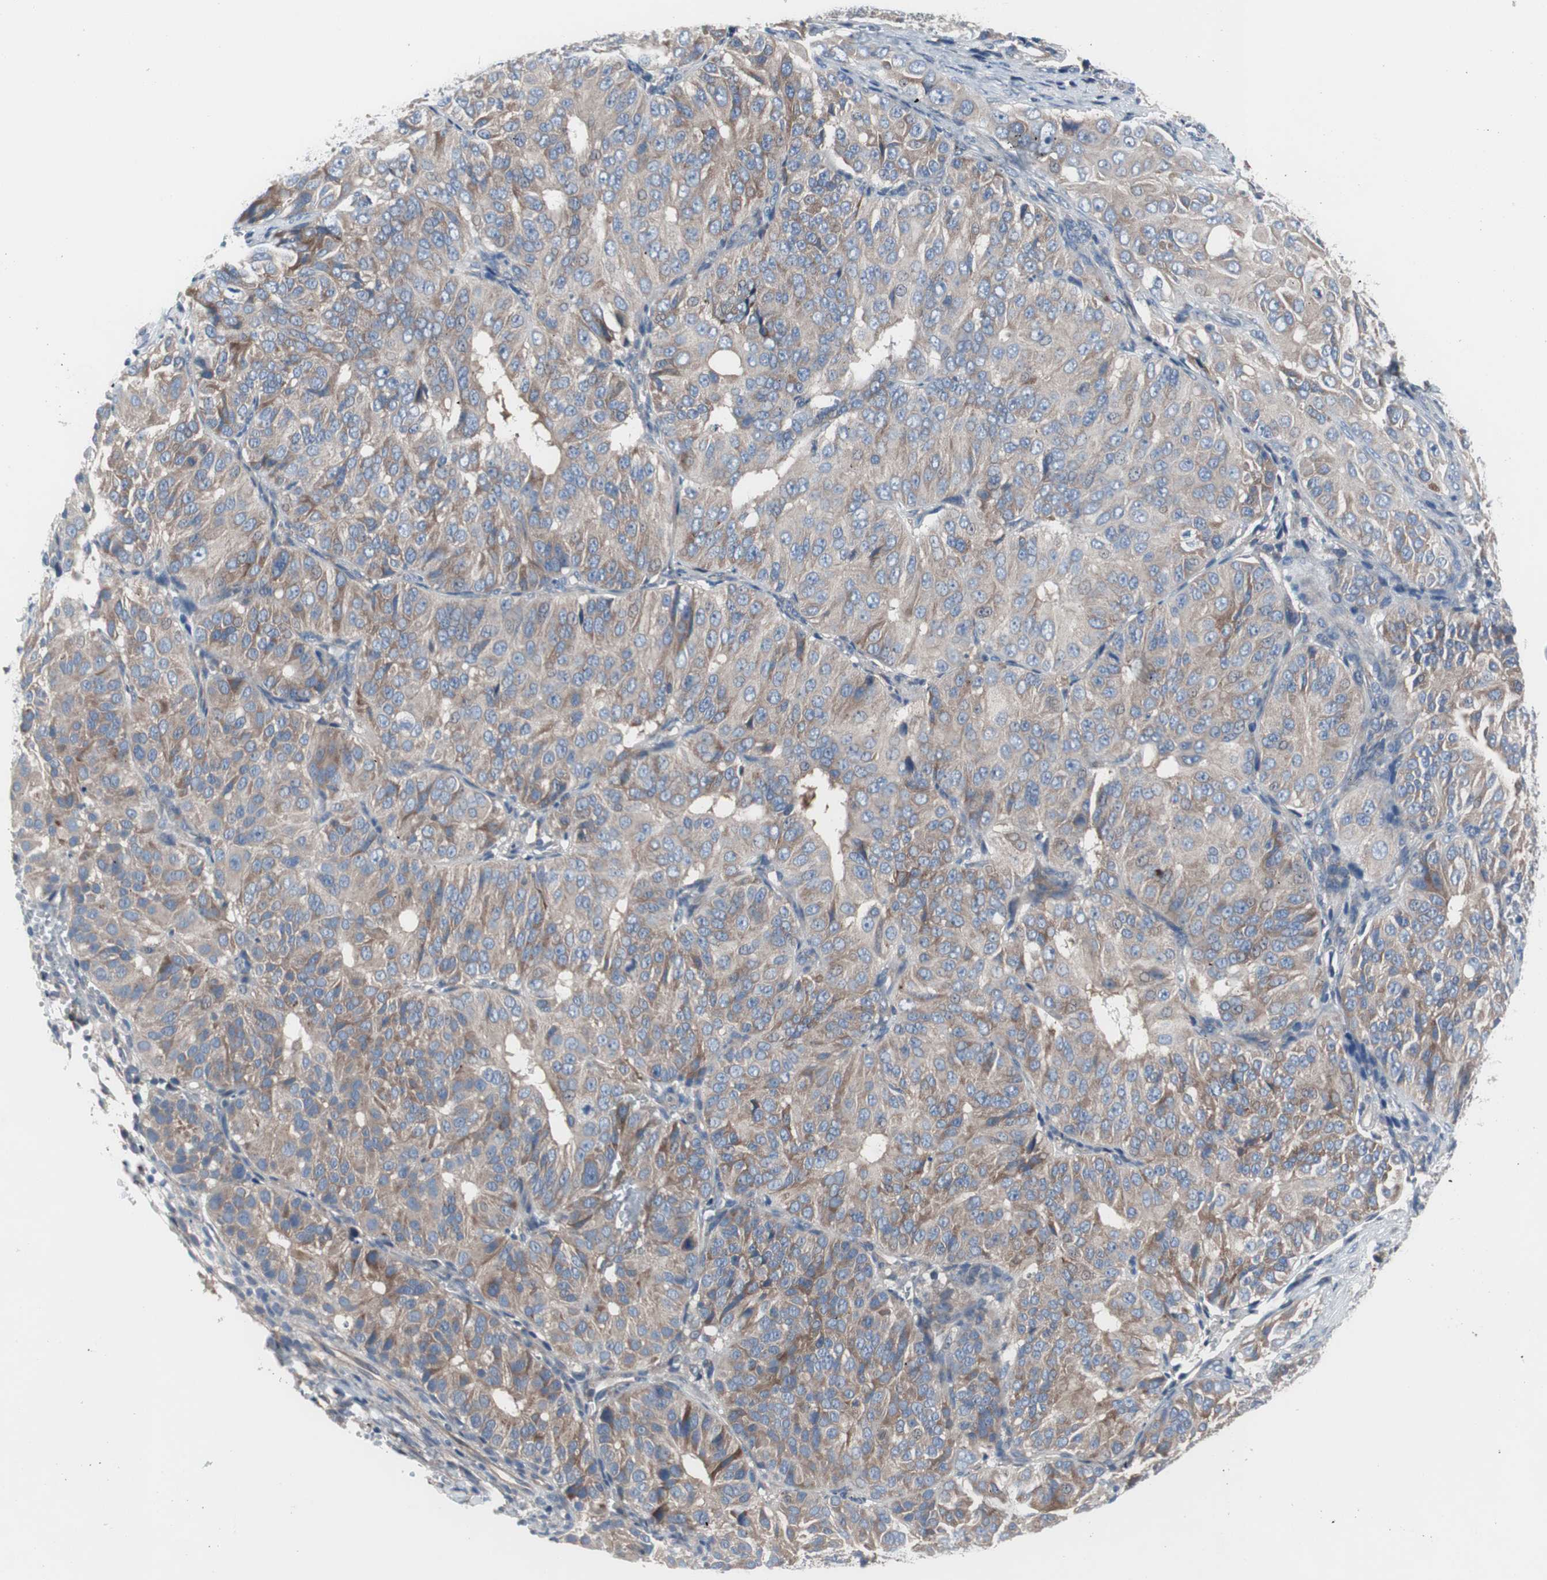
{"staining": {"intensity": "weak", "quantity": ">75%", "location": "cytoplasmic/membranous"}, "tissue": "ovarian cancer", "cell_type": "Tumor cells", "image_type": "cancer", "snomed": [{"axis": "morphology", "description": "Carcinoma, endometroid"}, {"axis": "topography", "description": "Ovary"}], "caption": "Immunohistochemistry of ovarian endometroid carcinoma shows low levels of weak cytoplasmic/membranous positivity in about >75% of tumor cells.", "gene": "KANSL1", "patient": {"sex": "female", "age": 51}}